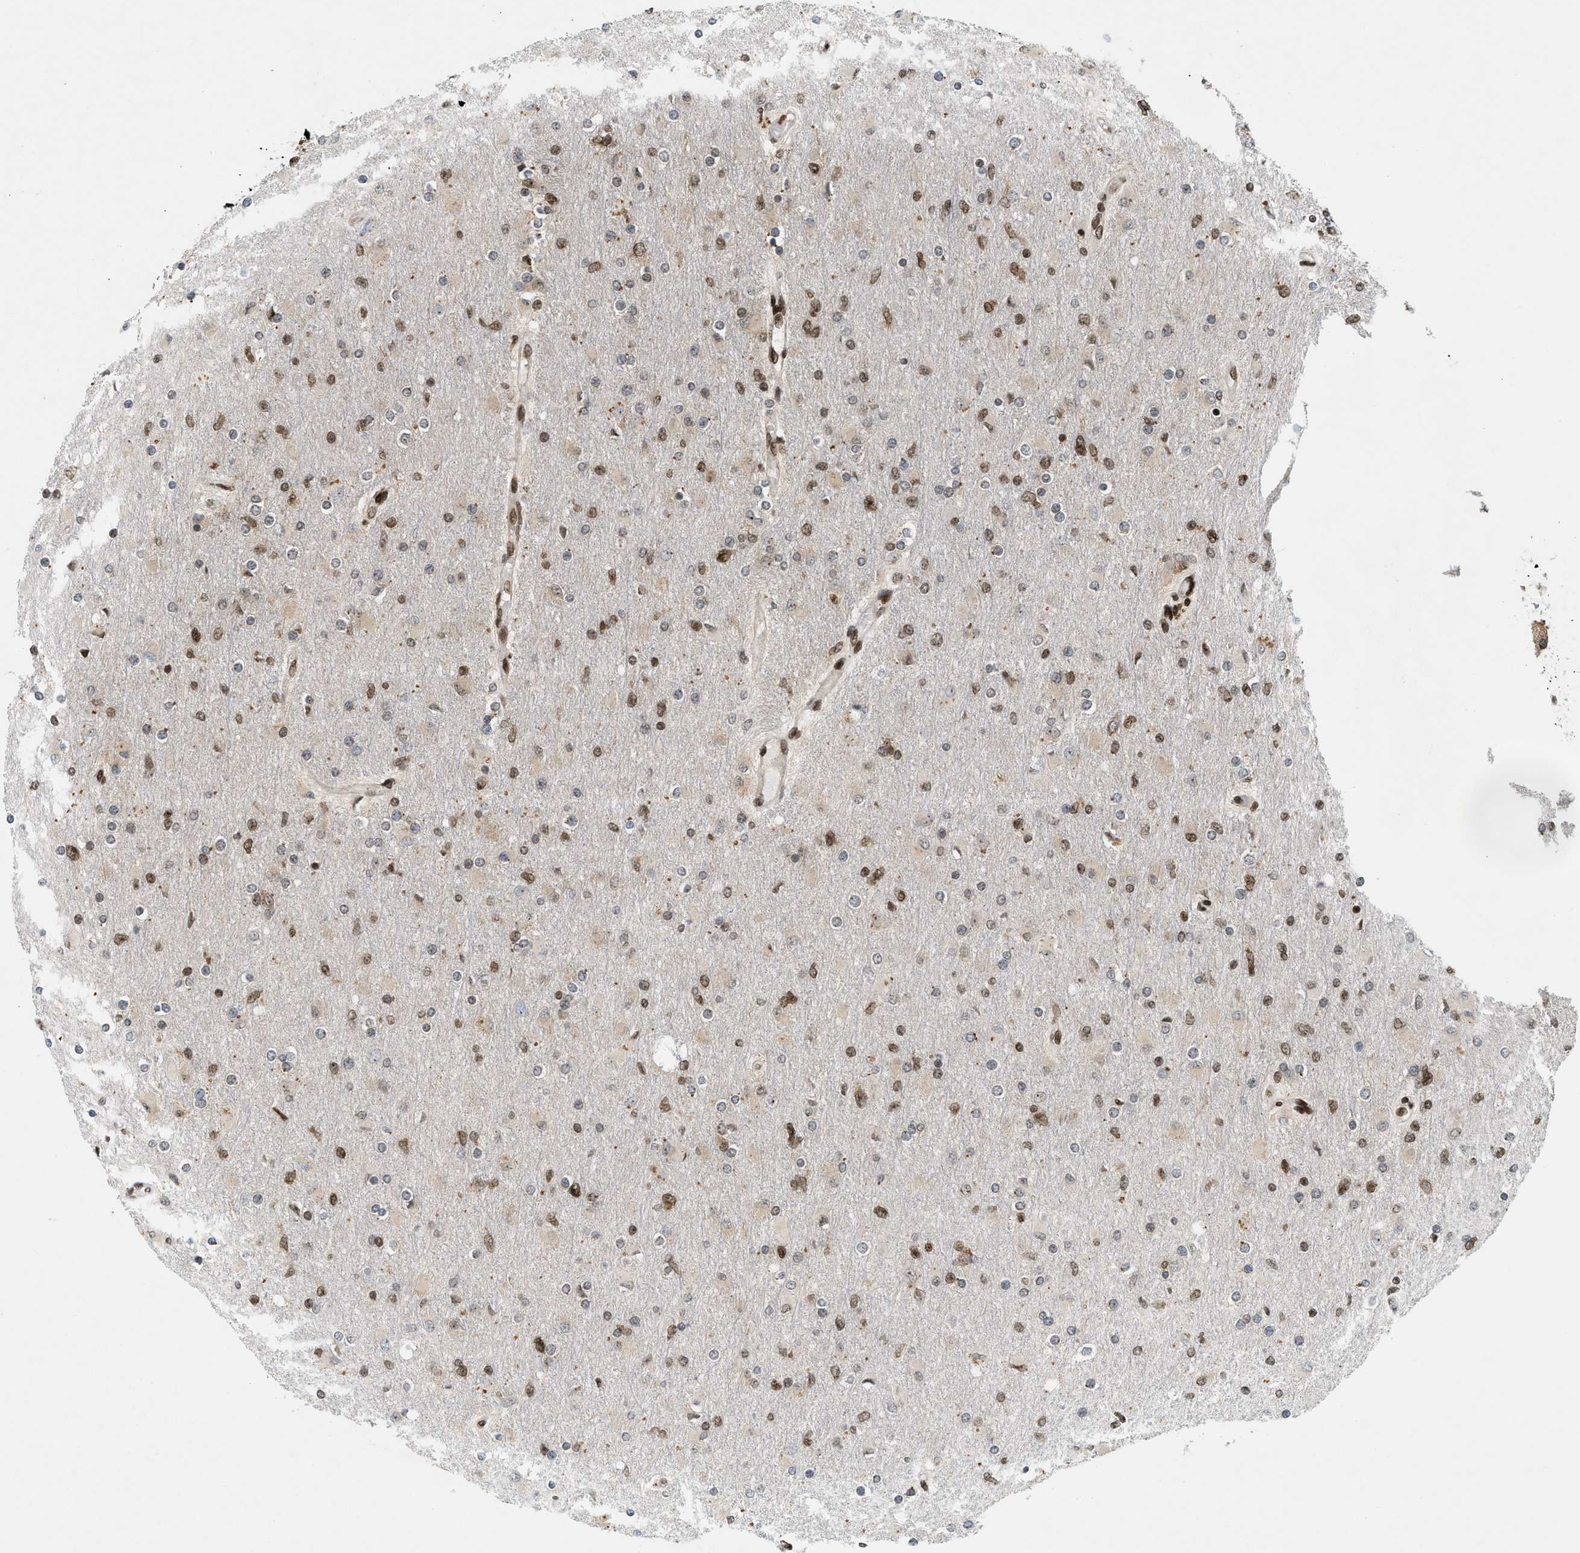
{"staining": {"intensity": "strong", "quantity": "25%-75%", "location": "nuclear"}, "tissue": "glioma", "cell_type": "Tumor cells", "image_type": "cancer", "snomed": [{"axis": "morphology", "description": "Glioma, malignant, High grade"}, {"axis": "topography", "description": "Cerebral cortex"}], "caption": "DAB immunohistochemical staining of malignant high-grade glioma displays strong nuclear protein positivity in approximately 25%-75% of tumor cells.", "gene": "ZNF22", "patient": {"sex": "female", "age": 36}}